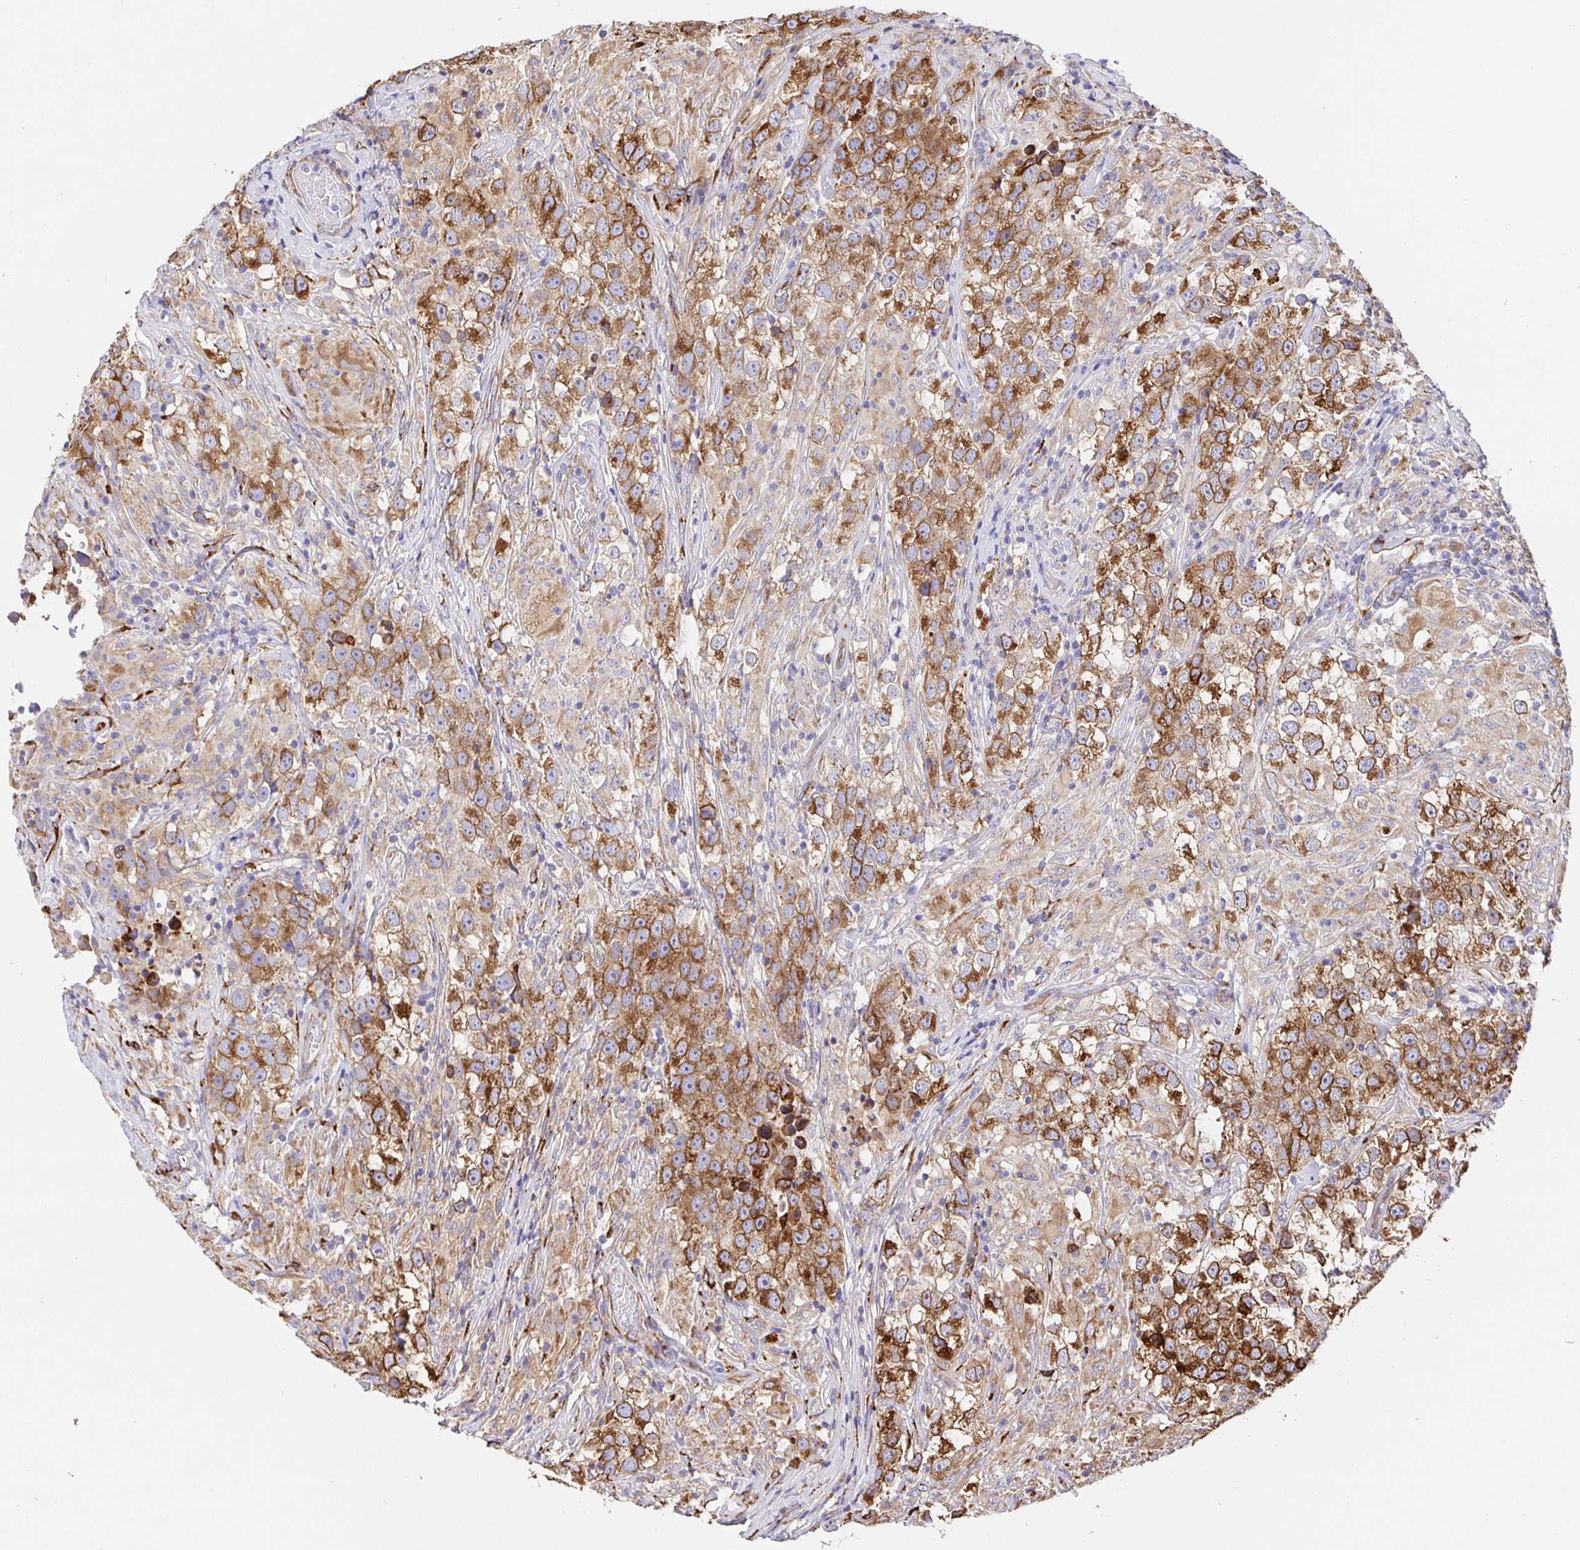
{"staining": {"intensity": "strong", "quantity": "25%-75%", "location": "cytoplasmic/membranous"}, "tissue": "testis cancer", "cell_type": "Tumor cells", "image_type": "cancer", "snomed": [{"axis": "morphology", "description": "Seminoma, NOS"}, {"axis": "topography", "description": "Testis"}], "caption": "About 25%-75% of tumor cells in human testis seminoma demonstrate strong cytoplasmic/membranous protein staining as visualized by brown immunohistochemical staining.", "gene": "MAOA", "patient": {"sex": "male", "age": 46}}